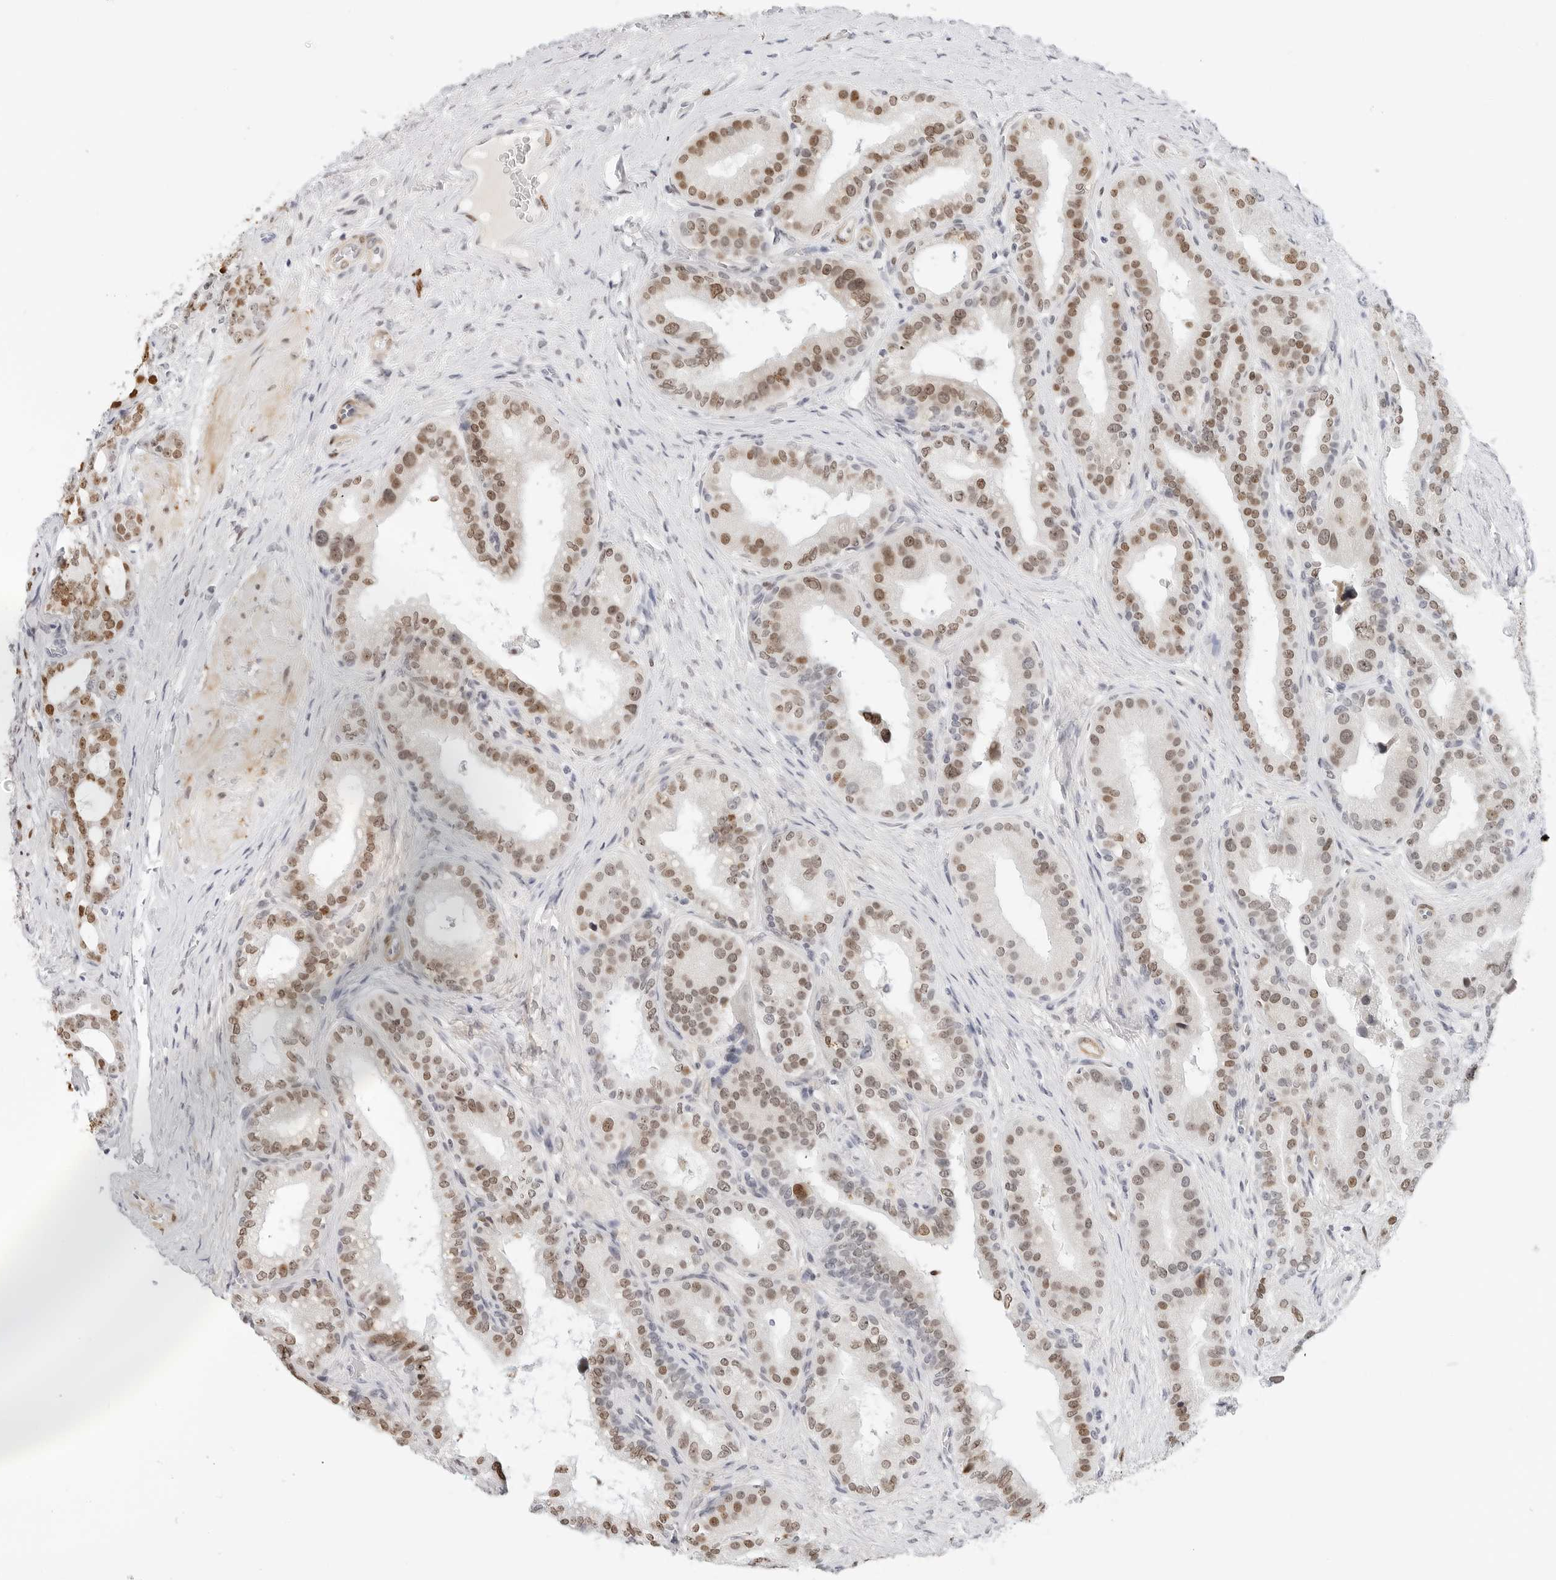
{"staining": {"intensity": "moderate", "quantity": ">75%", "location": "nuclear"}, "tissue": "prostate cancer", "cell_type": "Tumor cells", "image_type": "cancer", "snomed": [{"axis": "morphology", "description": "Adenocarcinoma, High grade"}, {"axis": "topography", "description": "Prostate"}], "caption": "A histopathology image of human prostate cancer (adenocarcinoma (high-grade)) stained for a protein demonstrates moderate nuclear brown staining in tumor cells.", "gene": "SPIDR", "patient": {"sex": "male", "age": 56}}